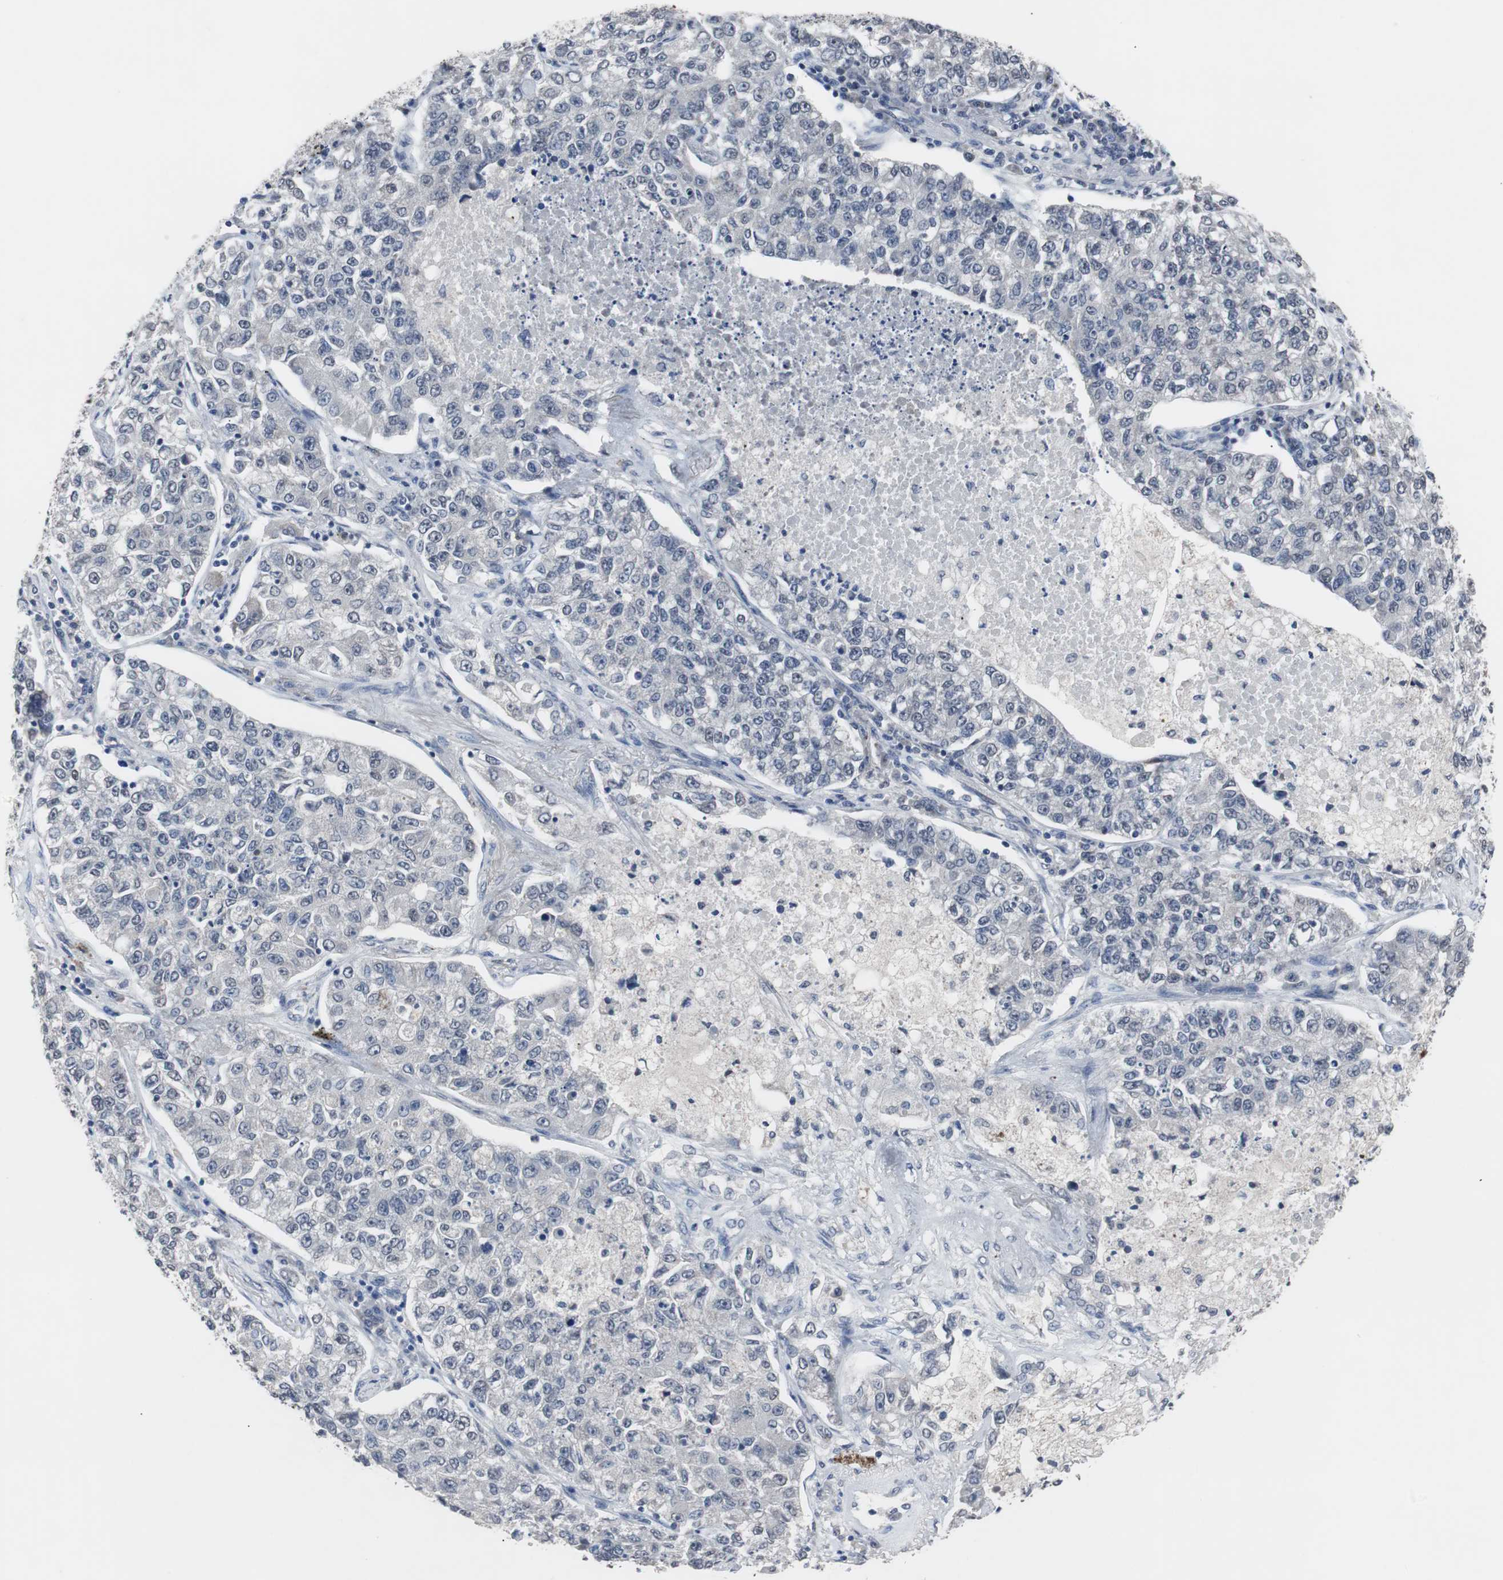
{"staining": {"intensity": "negative", "quantity": "none", "location": "none"}, "tissue": "lung cancer", "cell_type": "Tumor cells", "image_type": "cancer", "snomed": [{"axis": "morphology", "description": "Adenocarcinoma, NOS"}, {"axis": "topography", "description": "Lung"}], "caption": "High power microscopy photomicrograph of an IHC image of adenocarcinoma (lung), revealing no significant staining in tumor cells. (Stains: DAB immunohistochemistry (IHC) with hematoxylin counter stain, Microscopy: brightfield microscopy at high magnification).", "gene": "RBM47", "patient": {"sex": "male", "age": 49}}